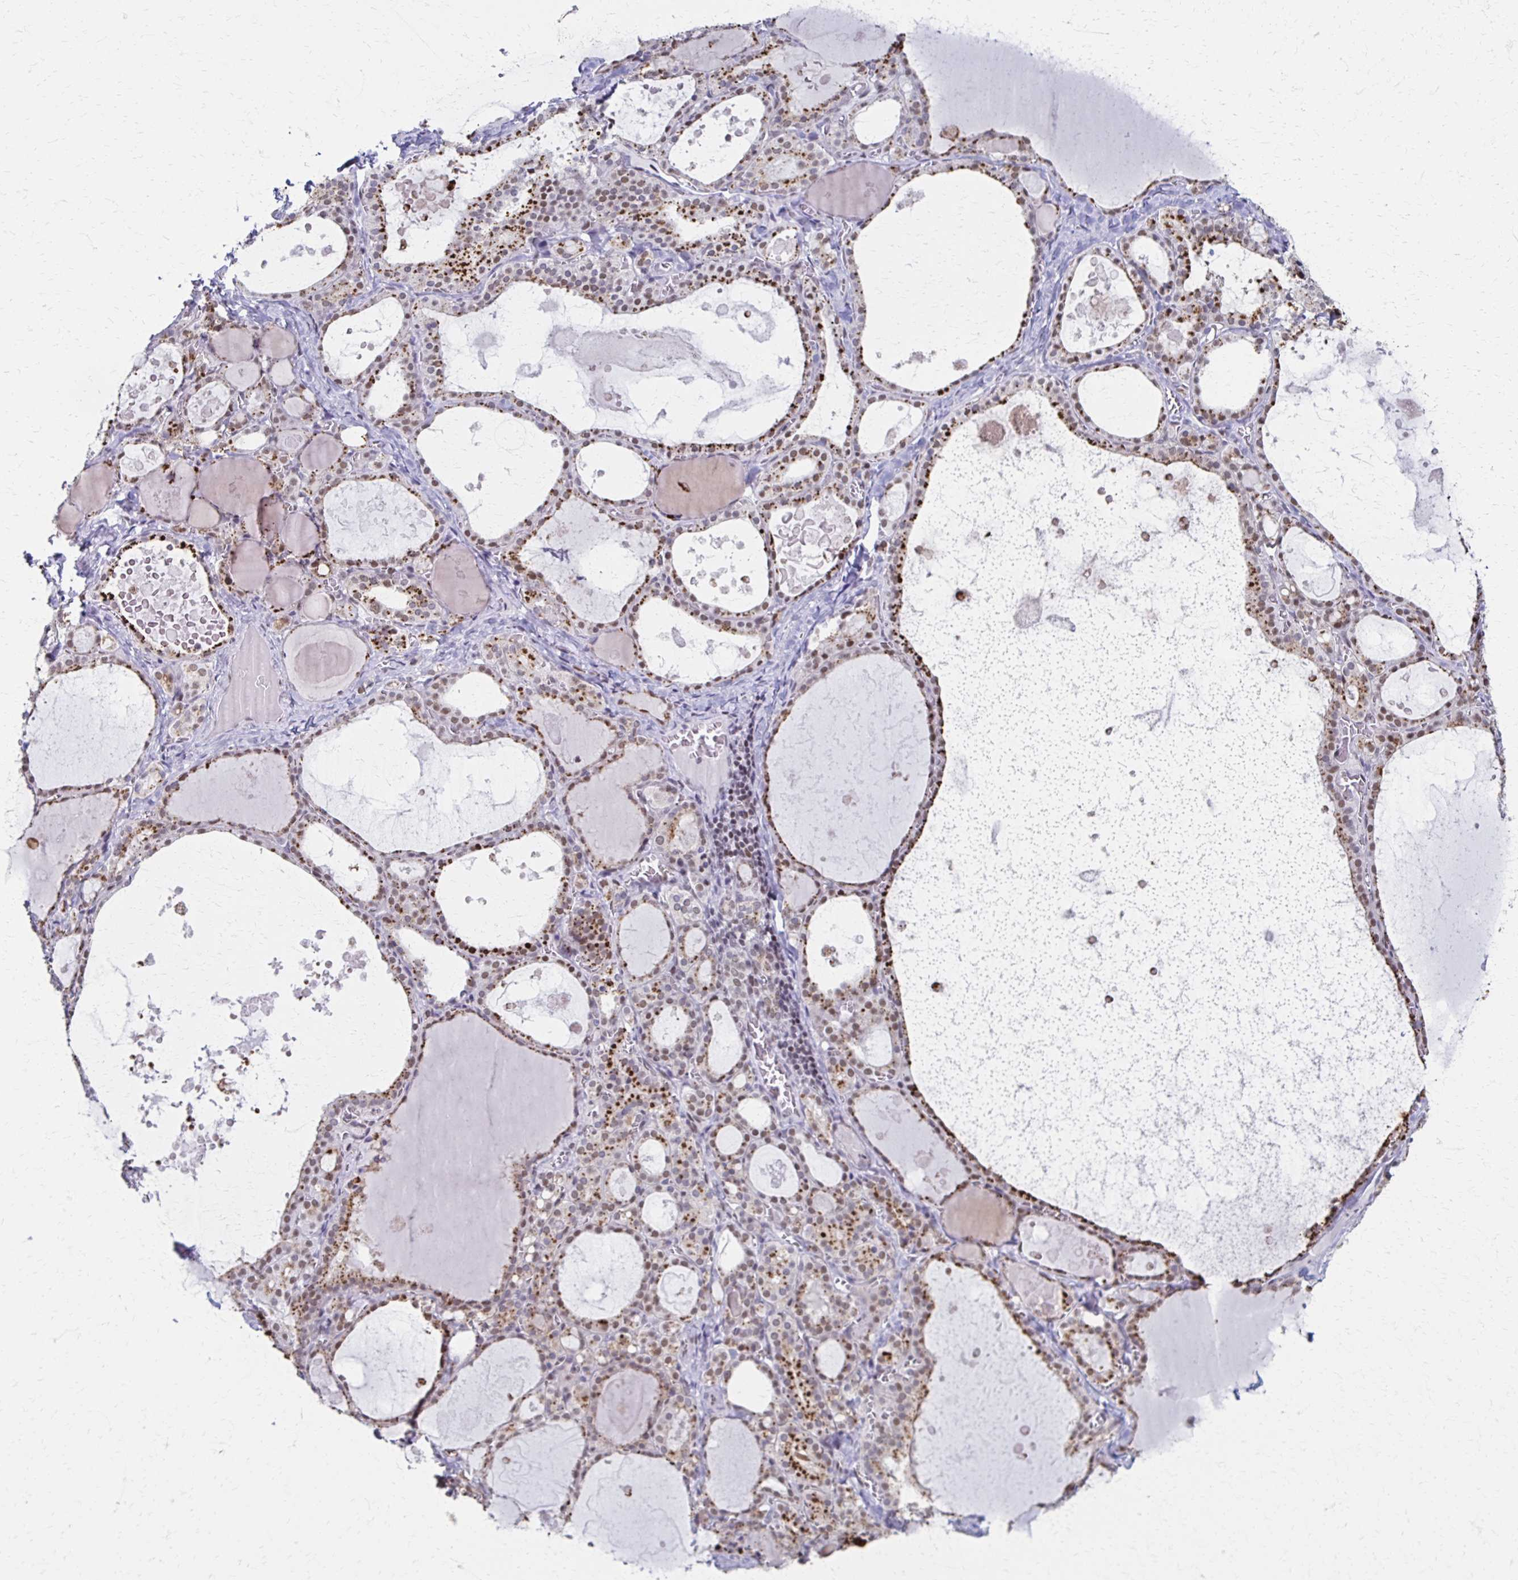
{"staining": {"intensity": "moderate", "quantity": ">75%", "location": "cytoplasmic/membranous,nuclear"}, "tissue": "thyroid gland", "cell_type": "Glandular cells", "image_type": "normal", "snomed": [{"axis": "morphology", "description": "Normal tissue, NOS"}, {"axis": "topography", "description": "Thyroid gland"}], "caption": "Thyroid gland stained with DAB (3,3'-diaminobenzidine) immunohistochemistry reveals medium levels of moderate cytoplasmic/membranous,nuclear expression in about >75% of glandular cells. Immunohistochemistry stains the protein of interest in brown and the nuclei are stained blue.", "gene": "IRF7", "patient": {"sex": "male", "age": 56}}